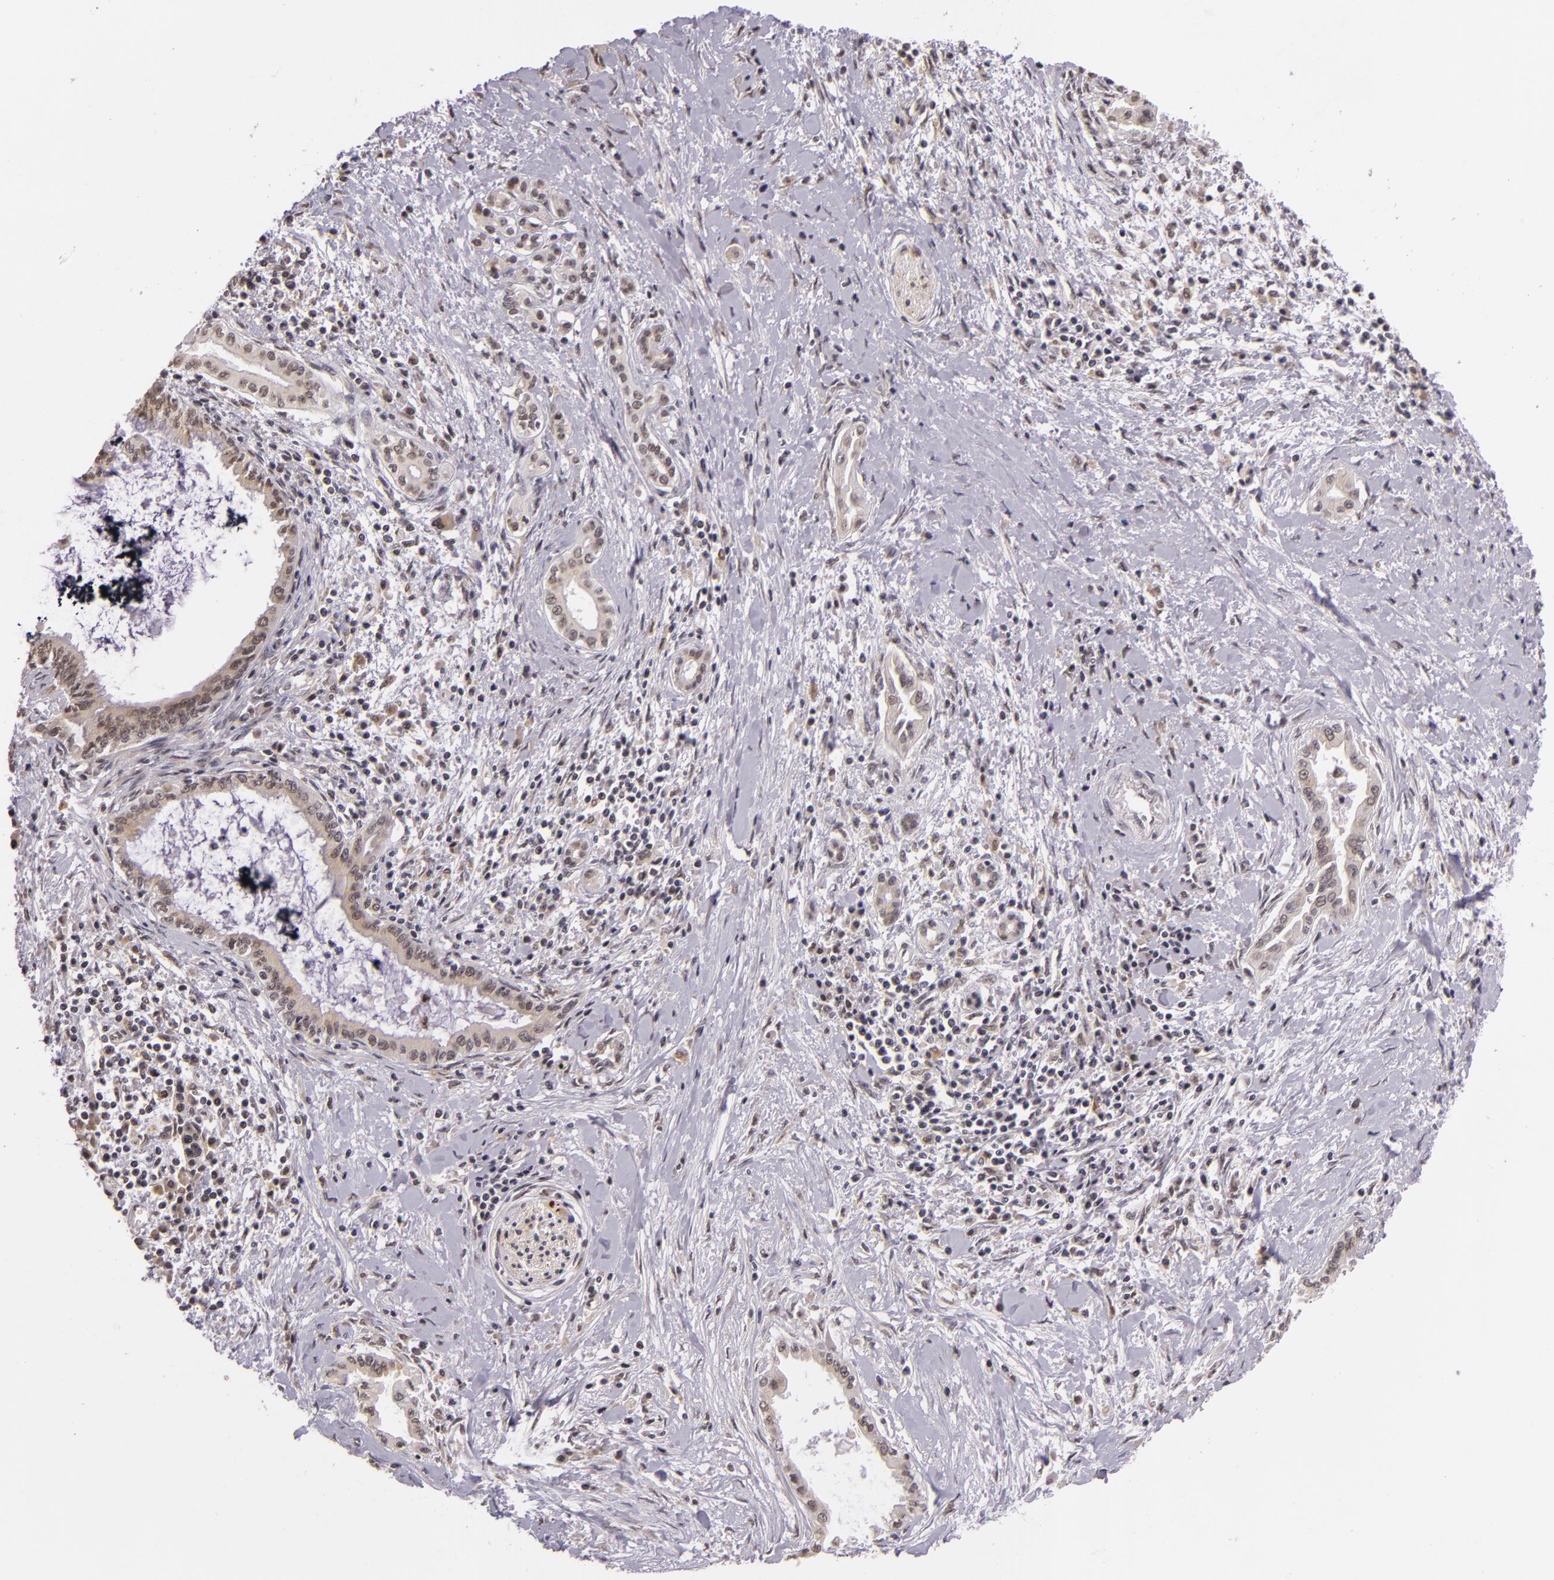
{"staining": {"intensity": "weak", "quantity": "25%-75%", "location": "nuclear"}, "tissue": "pancreatic cancer", "cell_type": "Tumor cells", "image_type": "cancer", "snomed": [{"axis": "morphology", "description": "Adenocarcinoma, NOS"}, {"axis": "topography", "description": "Pancreas"}], "caption": "Human pancreatic cancer (adenocarcinoma) stained with a protein marker displays weak staining in tumor cells.", "gene": "ALX1", "patient": {"sex": "female", "age": 64}}